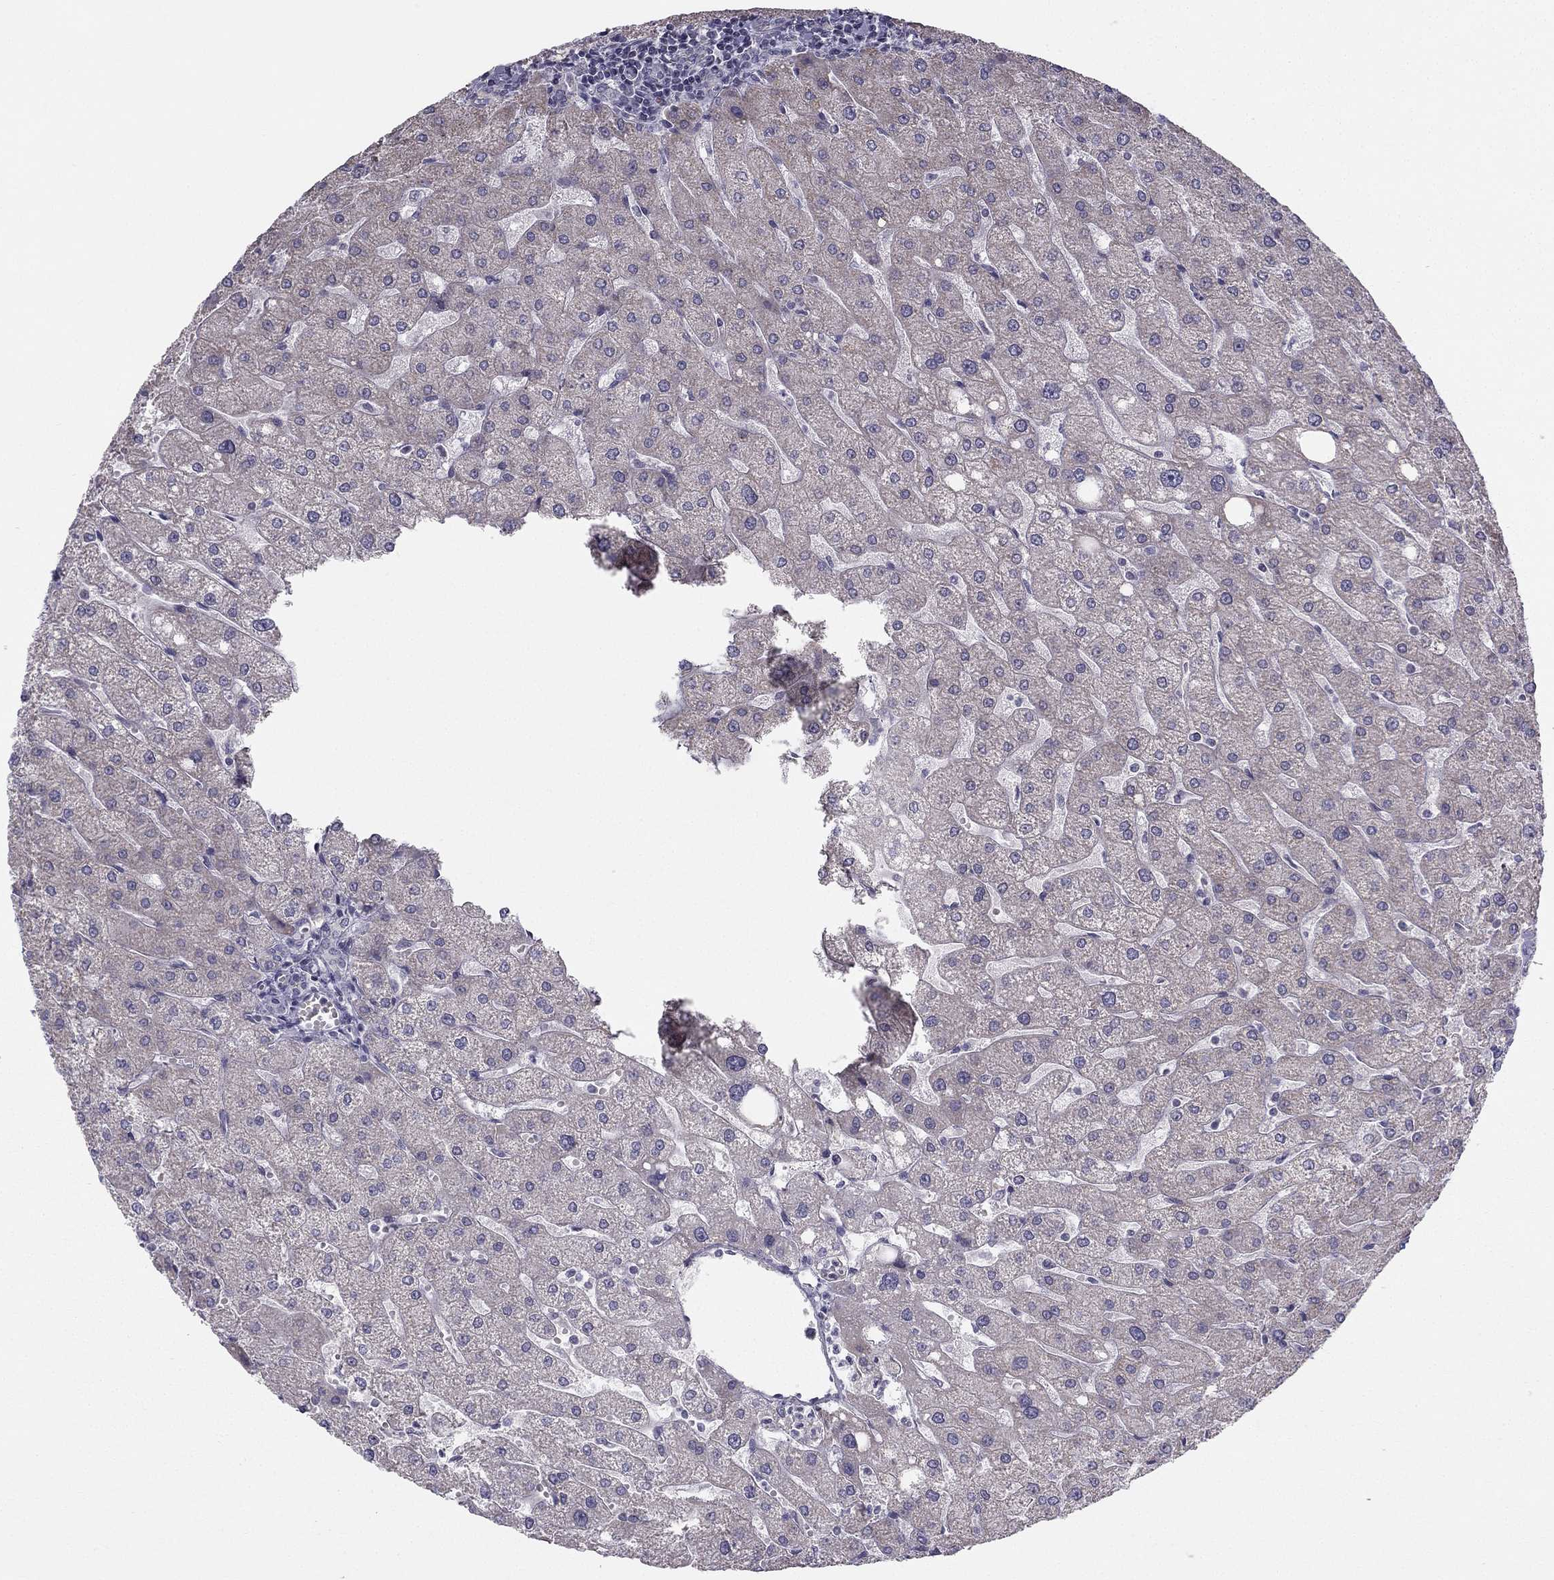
{"staining": {"intensity": "negative", "quantity": "none", "location": "none"}, "tissue": "liver", "cell_type": "Cholangiocytes", "image_type": "normal", "snomed": [{"axis": "morphology", "description": "Normal tissue, NOS"}, {"axis": "topography", "description": "Liver"}], "caption": "Immunohistochemical staining of unremarkable human liver exhibits no significant positivity in cholangiocytes. Nuclei are stained in blue.", "gene": "C5orf49", "patient": {"sex": "male", "age": 67}}